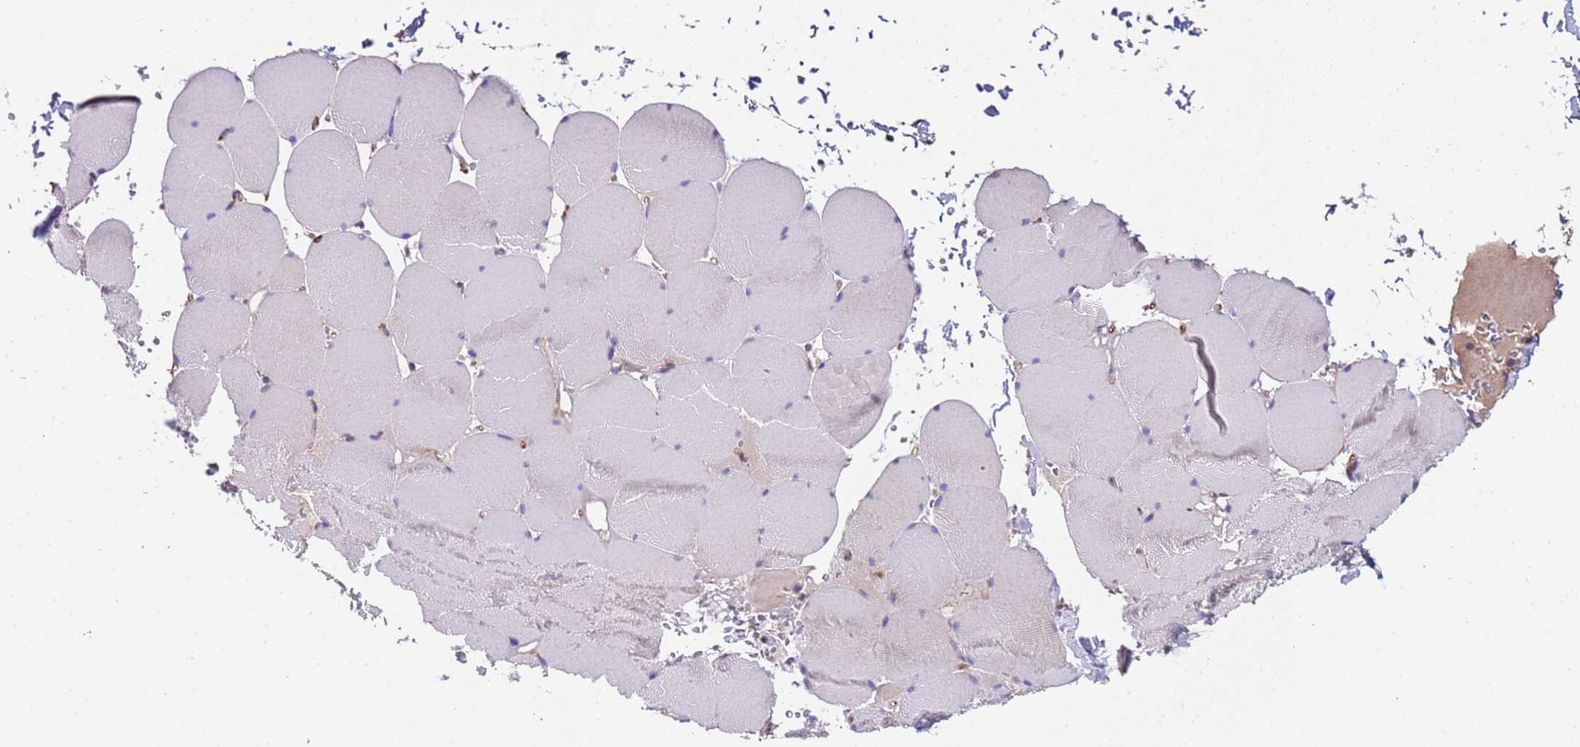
{"staining": {"intensity": "weak", "quantity": "<25%", "location": "cytoplasmic/membranous"}, "tissue": "skeletal muscle", "cell_type": "Myocytes", "image_type": "normal", "snomed": [{"axis": "morphology", "description": "Normal tissue, NOS"}, {"axis": "topography", "description": "Skeletal muscle"}, {"axis": "topography", "description": "Head-Neck"}], "caption": "This is an IHC micrograph of normal skeletal muscle. There is no positivity in myocytes.", "gene": "PAQR7", "patient": {"sex": "male", "age": 66}}